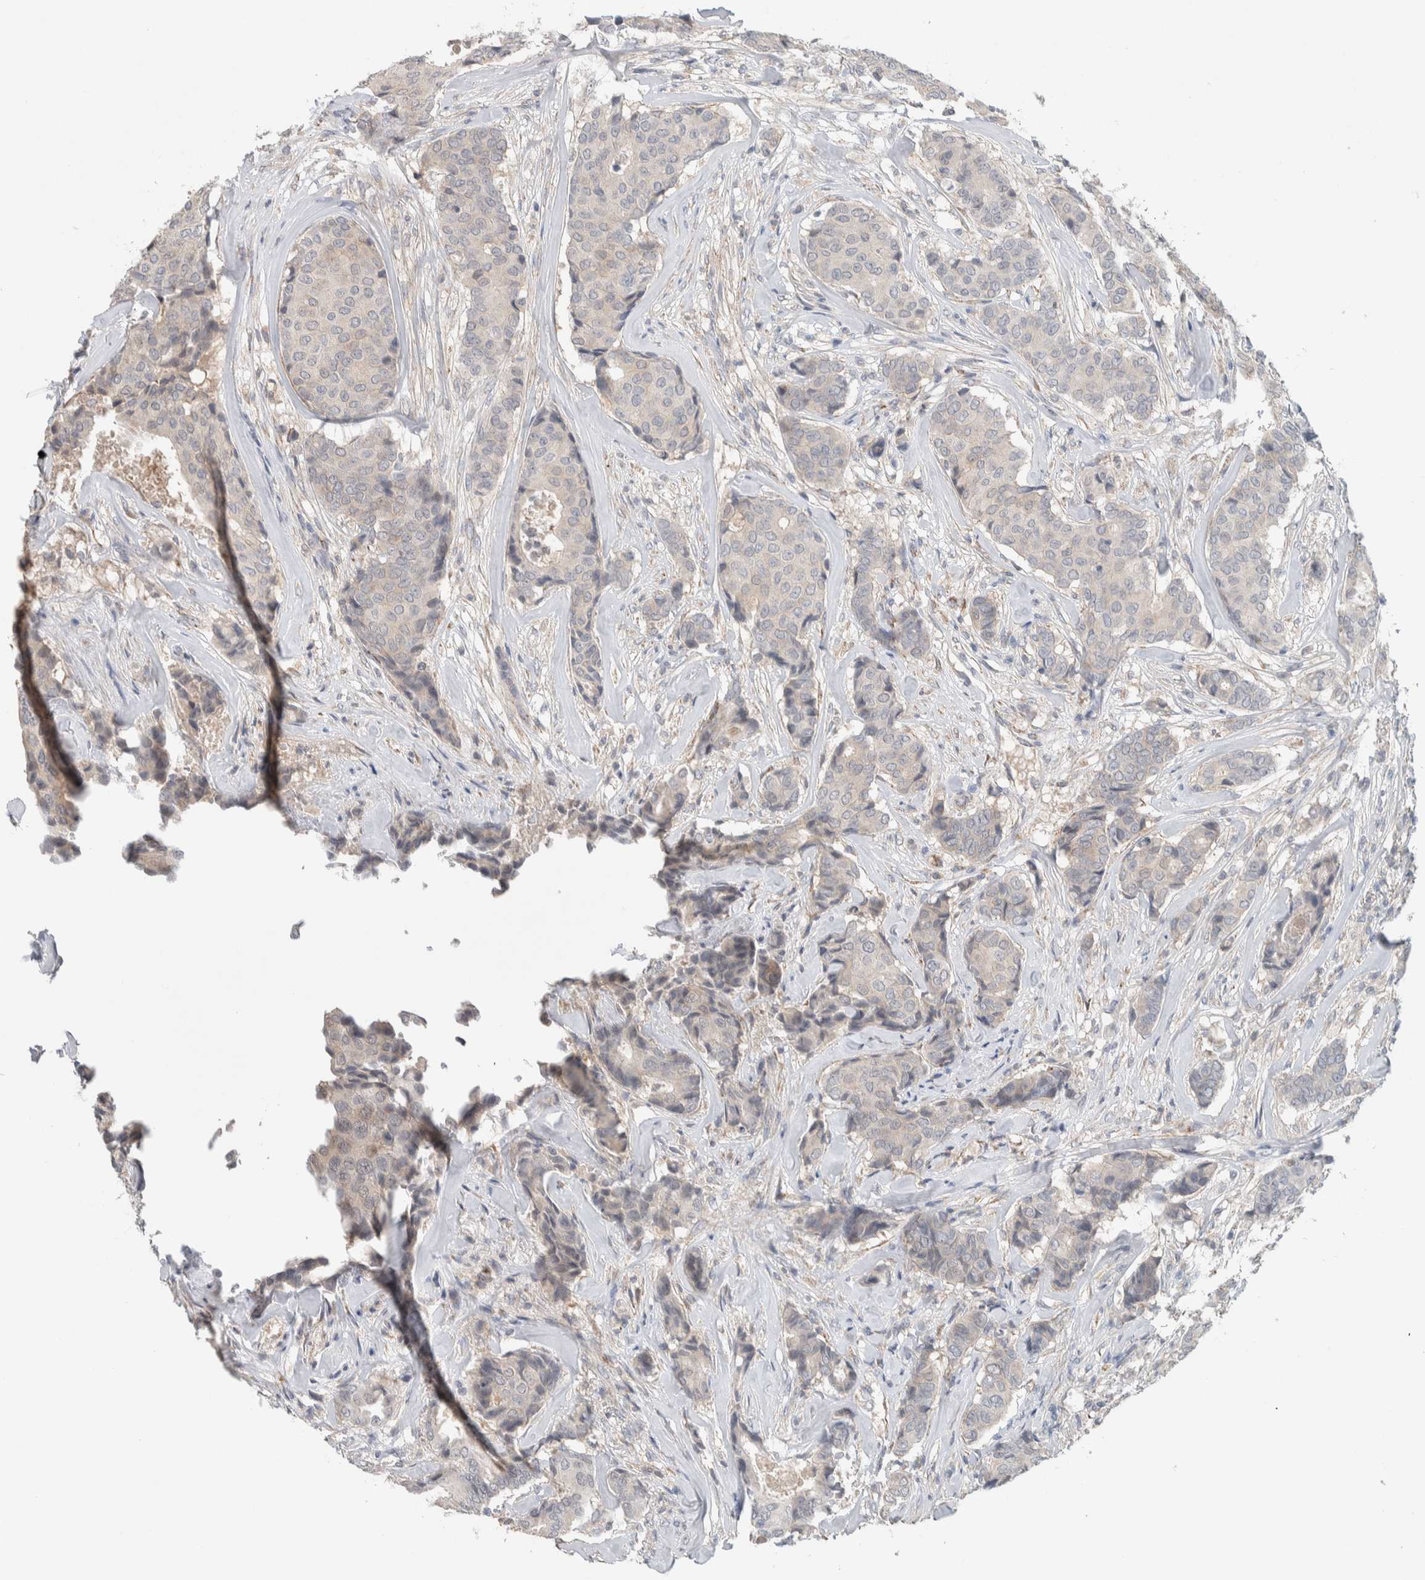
{"staining": {"intensity": "negative", "quantity": "none", "location": "none"}, "tissue": "breast cancer", "cell_type": "Tumor cells", "image_type": "cancer", "snomed": [{"axis": "morphology", "description": "Duct carcinoma"}, {"axis": "topography", "description": "Breast"}], "caption": "Breast cancer (invasive ductal carcinoma) stained for a protein using IHC displays no staining tumor cells.", "gene": "DEPTOR", "patient": {"sex": "female", "age": 75}}